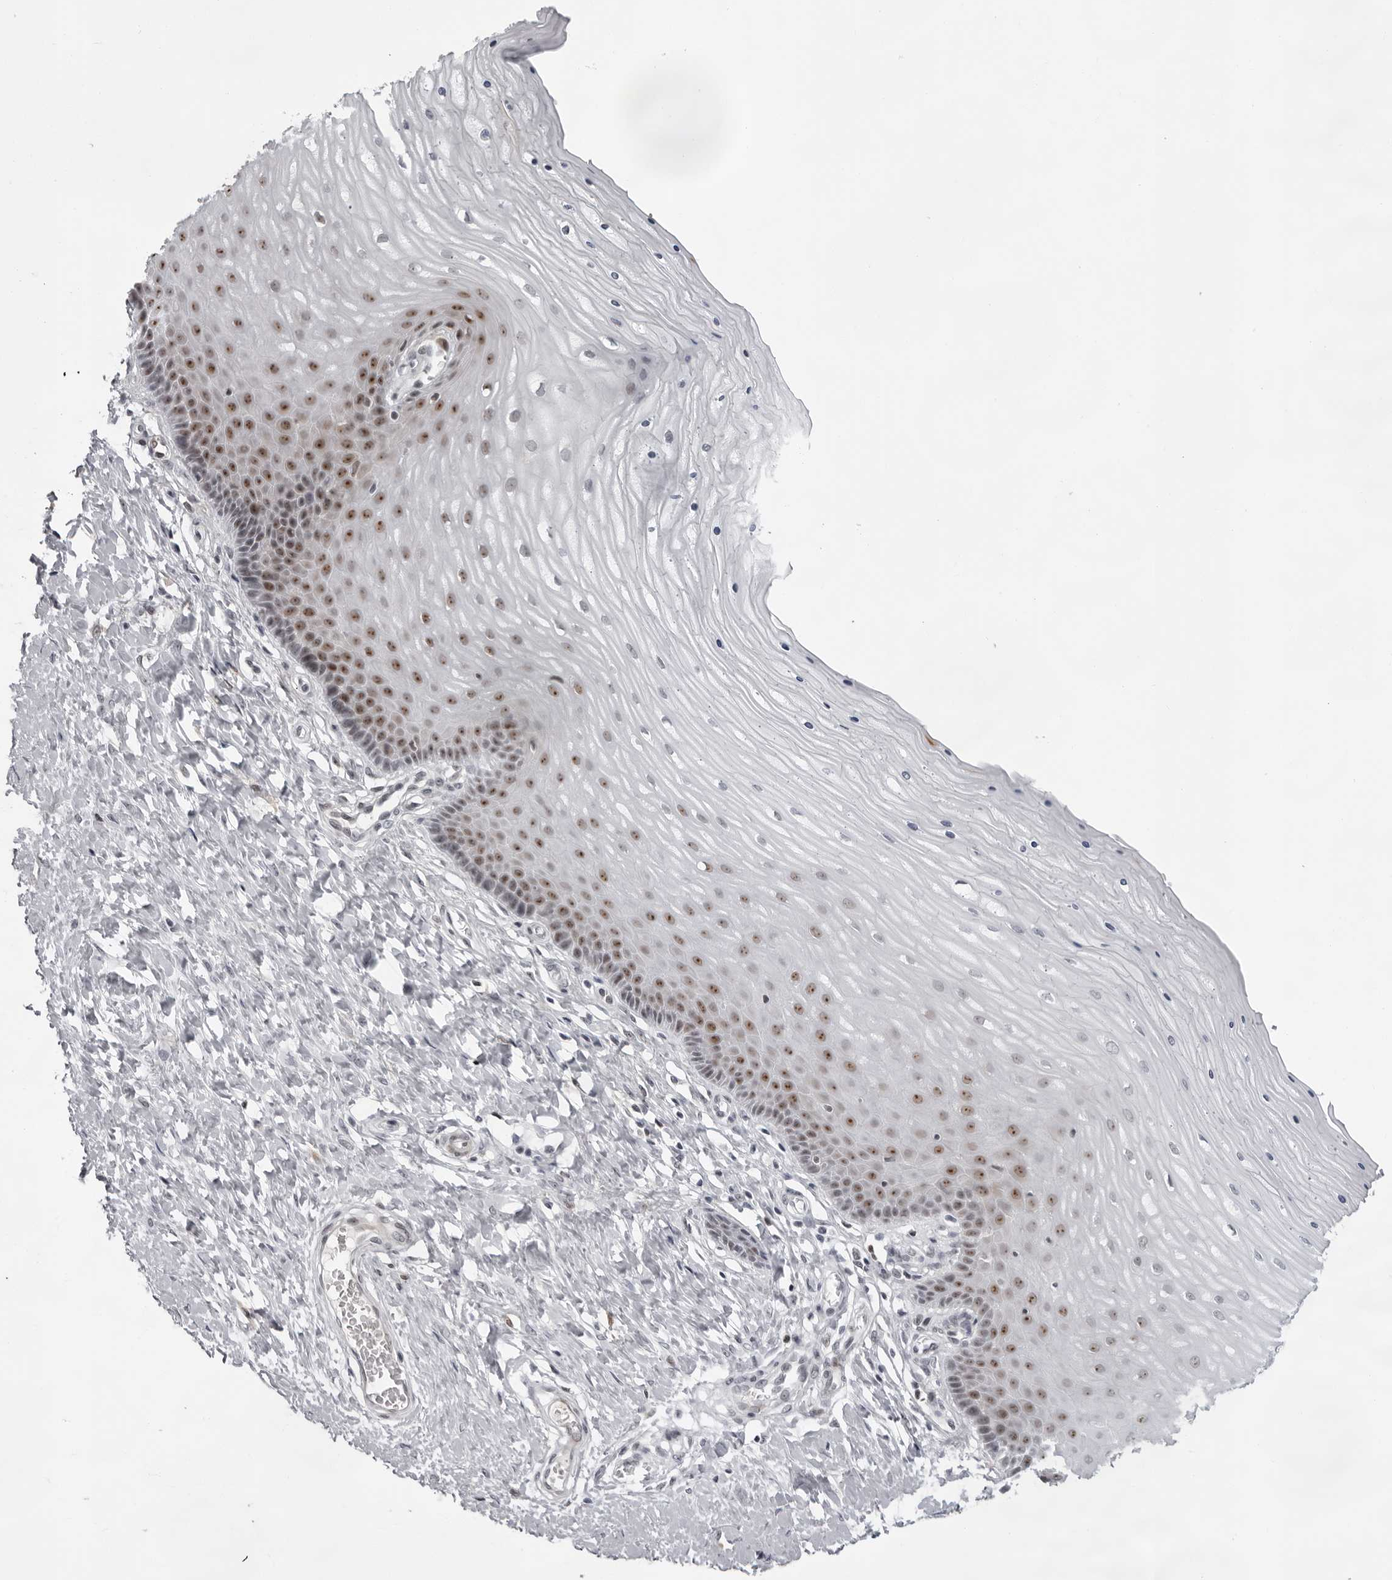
{"staining": {"intensity": "negative", "quantity": "none", "location": "none"}, "tissue": "cervix", "cell_type": "Glandular cells", "image_type": "normal", "snomed": [{"axis": "morphology", "description": "Normal tissue, NOS"}, {"axis": "topography", "description": "Cervix"}], "caption": "This photomicrograph is of benign cervix stained with immunohistochemistry to label a protein in brown with the nuclei are counter-stained blue. There is no positivity in glandular cells.", "gene": "EXOSC10", "patient": {"sex": "female", "age": 55}}